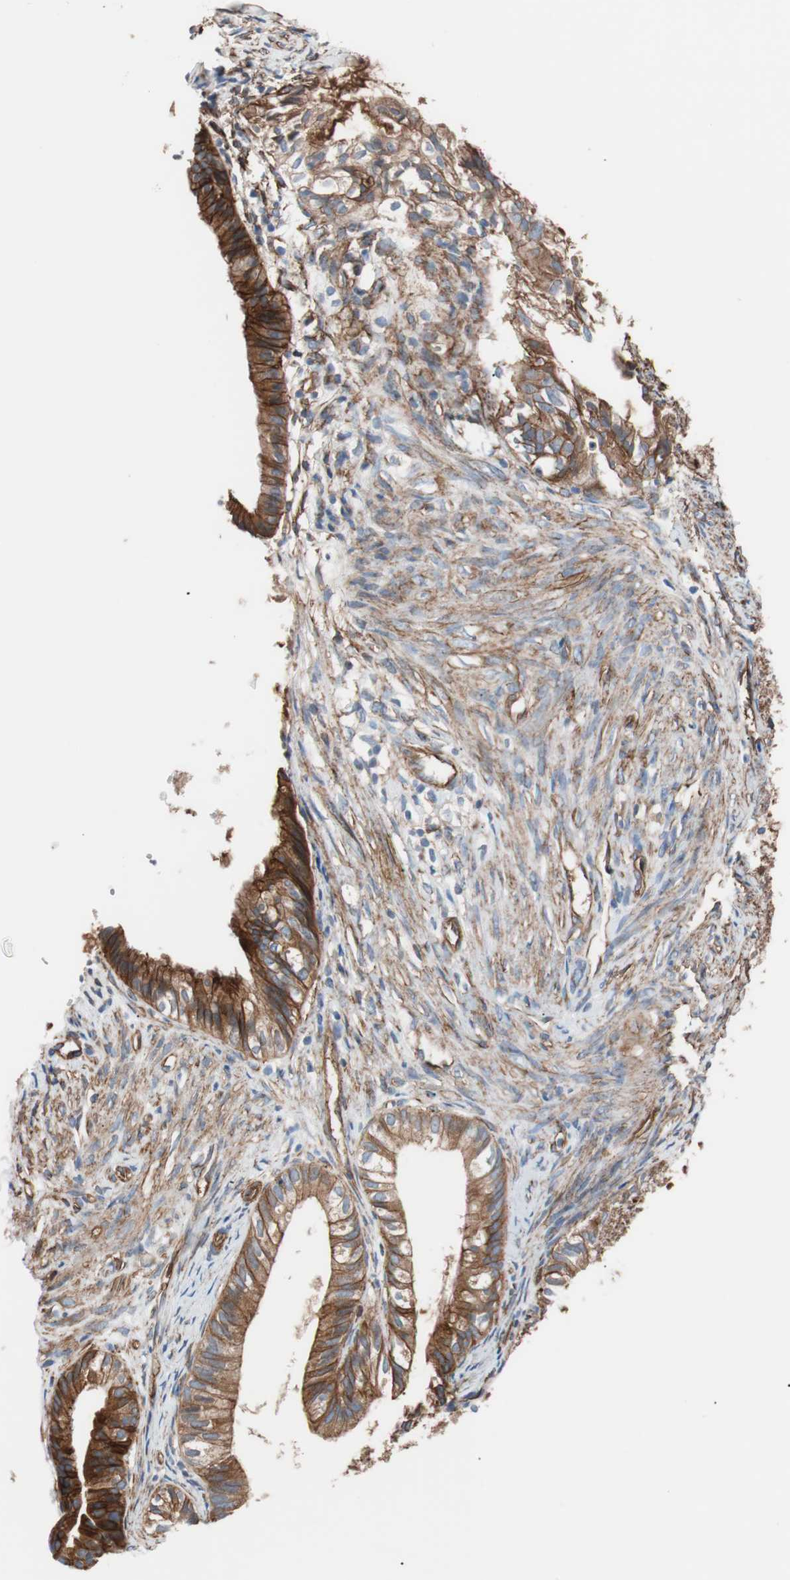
{"staining": {"intensity": "strong", "quantity": ">75%", "location": "cytoplasmic/membranous"}, "tissue": "cervical cancer", "cell_type": "Tumor cells", "image_type": "cancer", "snomed": [{"axis": "morphology", "description": "Normal tissue, NOS"}, {"axis": "morphology", "description": "Adenocarcinoma, NOS"}, {"axis": "topography", "description": "Cervix"}, {"axis": "topography", "description": "Endometrium"}], "caption": "Approximately >75% of tumor cells in cervical cancer (adenocarcinoma) exhibit strong cytoplasmic/membranous protein positivity as visualized by brown immunohistochemical staining.", "gene": "SPINT1", "patient": {"sex": "female", "age": 86}}